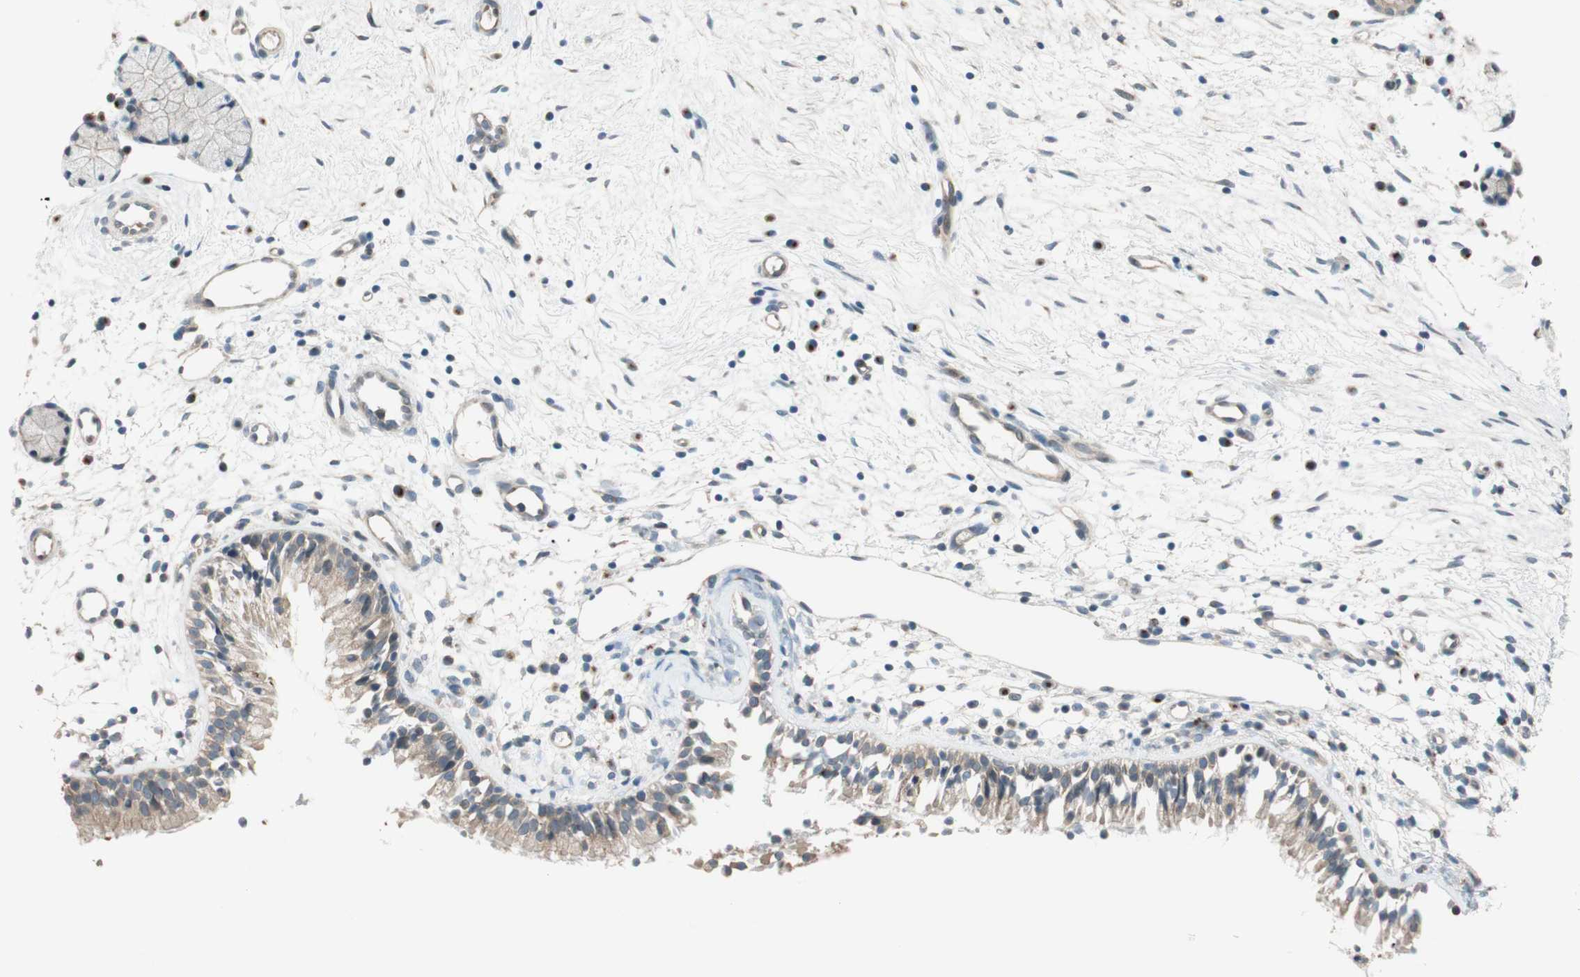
{"staining": {"intensity": "weak", "quantity": ">75%", "location": "cytoplasmic/membranous"}, "tissue": "nasopharynx", "cell_type": "Respiratory epithelial cells", "image_type": "normal", "snomed": [{"axis": "morphology", "description": "Normal tissue, NOS"}, {"axis": "topography", "description": "Nasopharynx"}], "caption": "Unremarkable nasopharynx displays weak cytoplasmic/membranous positivity in approximately >75% of respiratory epithelial cells (brown staining indicates protein expression, while blue staining denotes nuclei)..", "gene": "CGRRF1", "patient": {"sex": "male", "age": 21}}